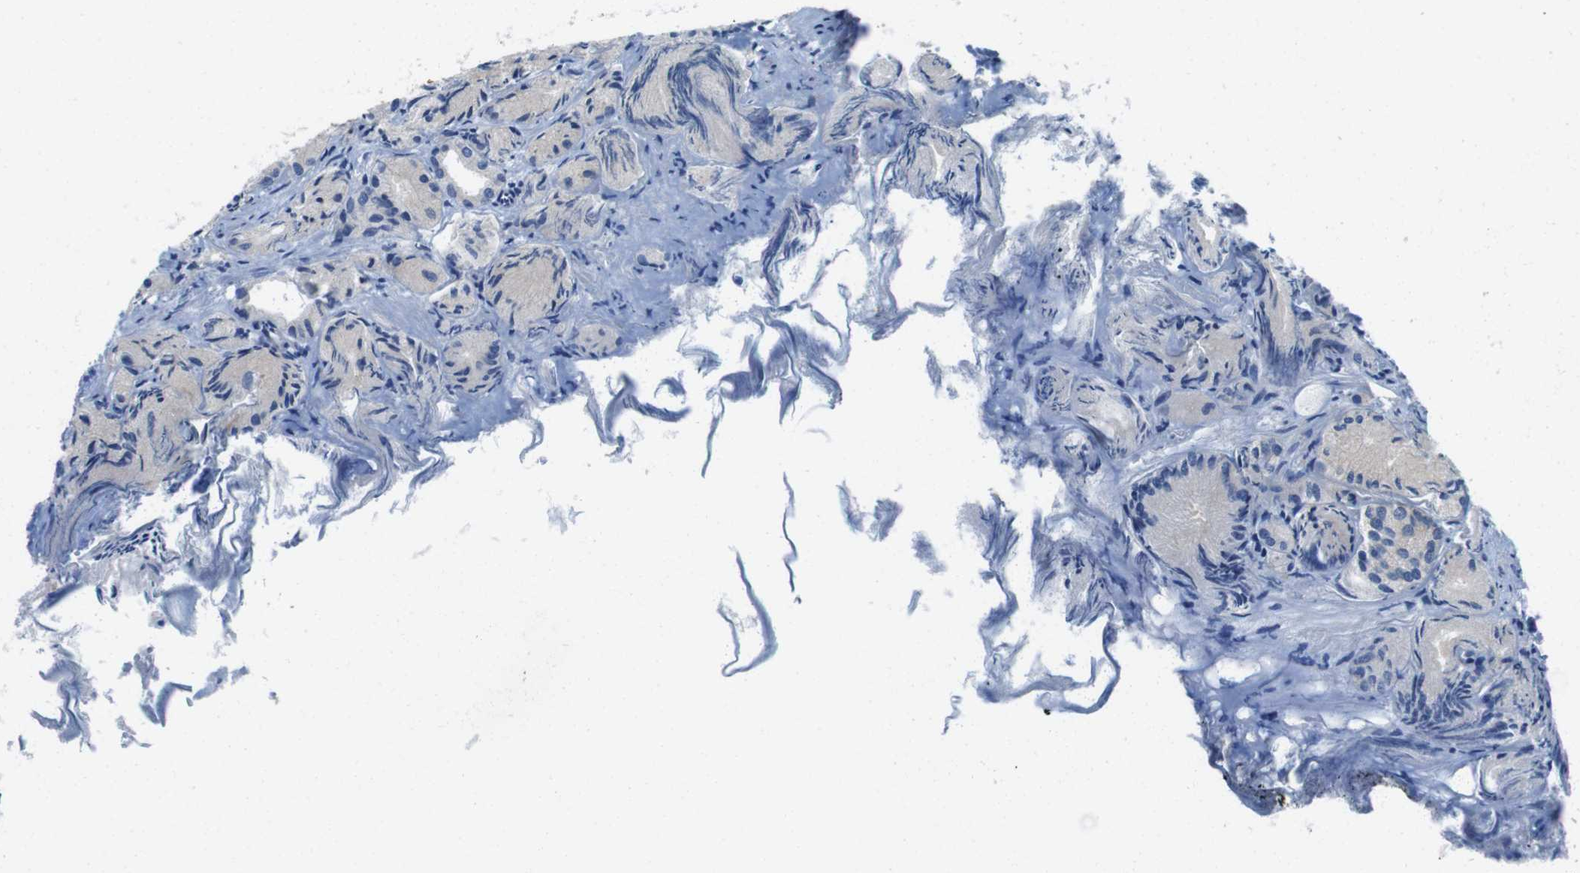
{"staining": {"intensity": "weak", "quantity": "<25%", "location": "cytoplasmic/membranous"}, "tissue": "prostate cancer", "cell_type": "Tumor cells", "image_type": "cancer", "snomed": [{"axis": "morphology", "description": "Adenocarcinoma, Low grade"}, {"axis": "topography", "description": "Prostate"}], "caption": "Adenocarcinoma (low-grade) (prostate) was stained to show a protein in brown. There is no significant positivity in tumor cells.", "gene": "DCTN1", "patient": {"sex": "male", "age": 72}}